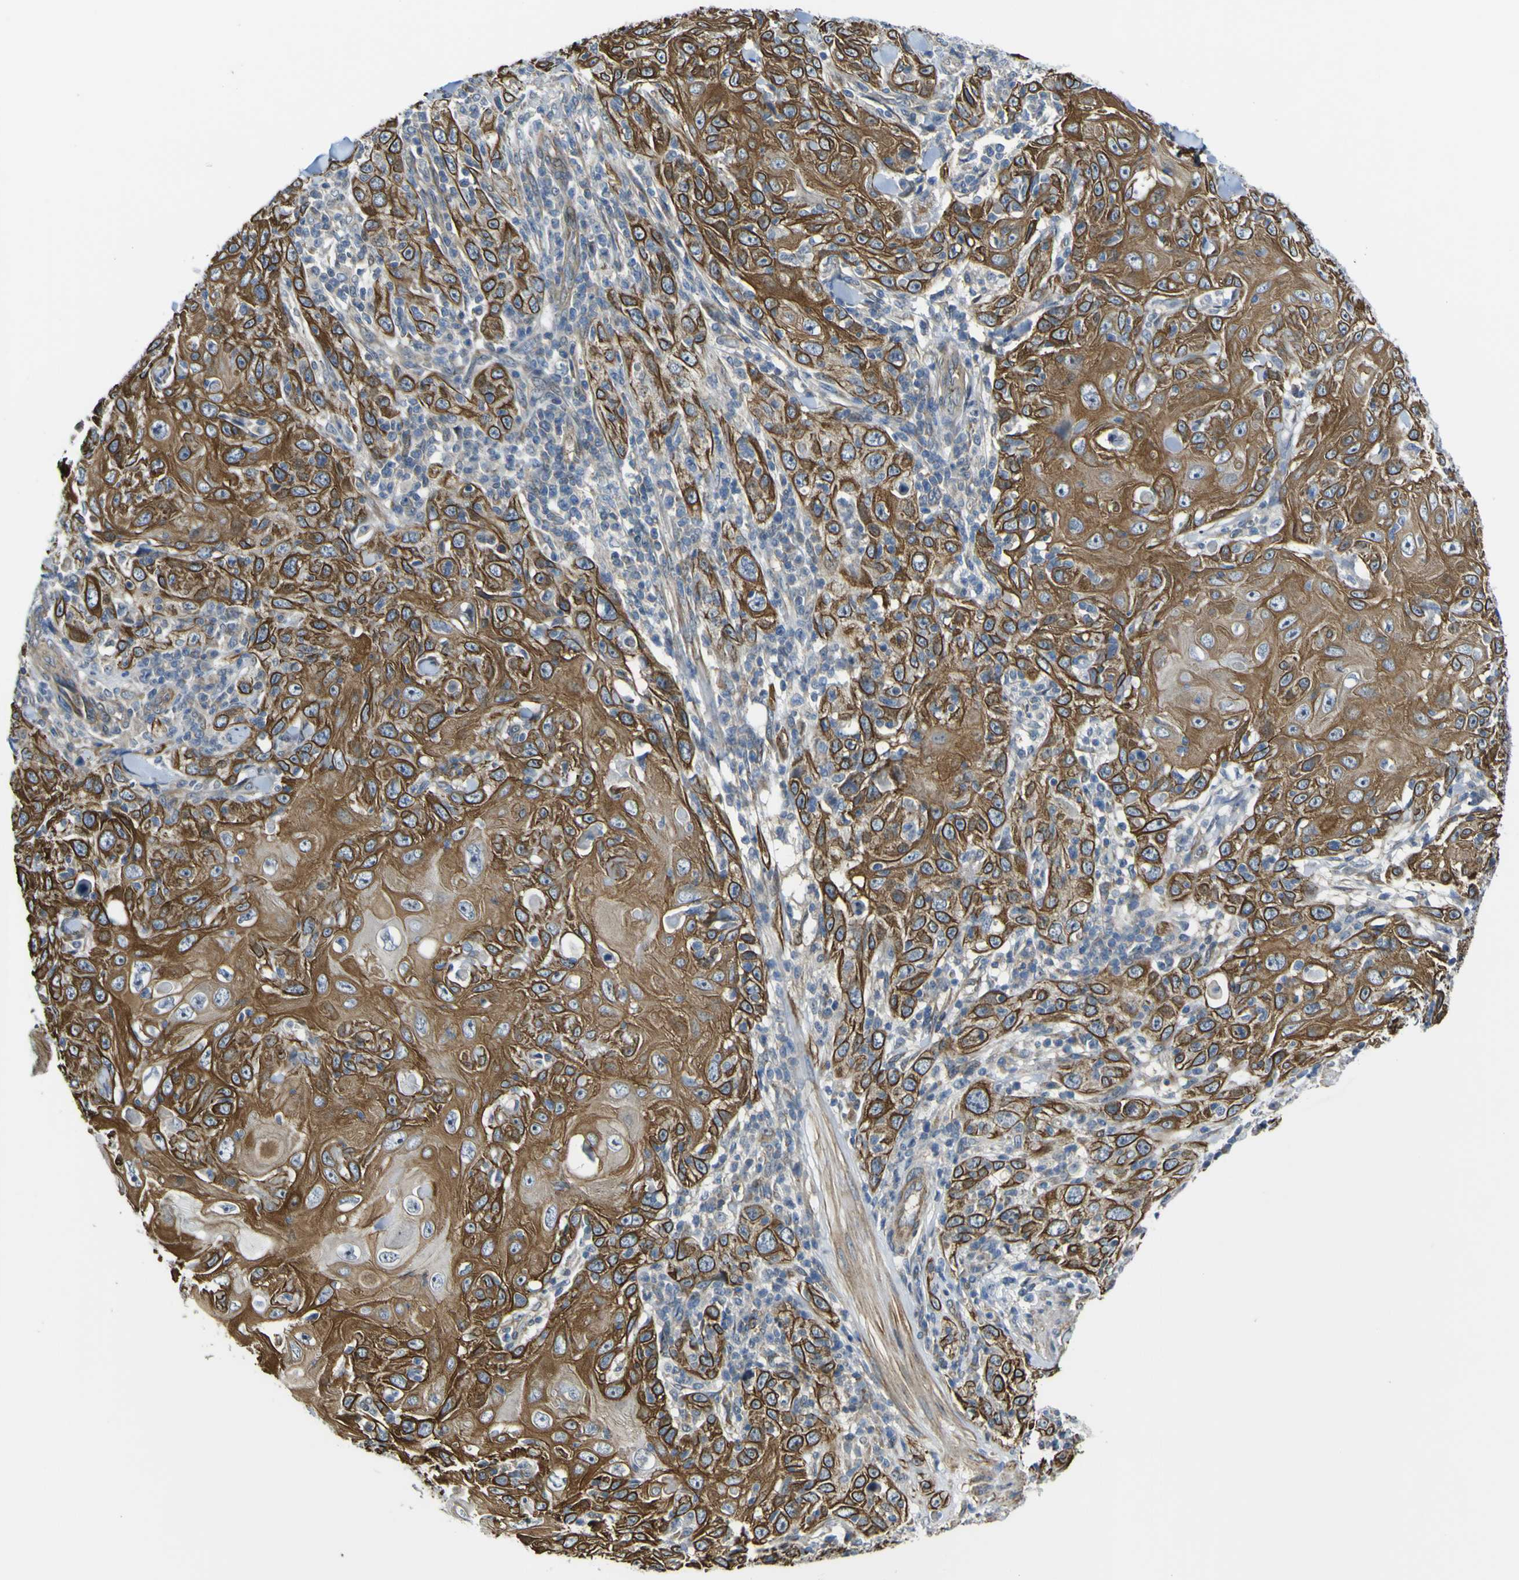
{"staining": {"intensity": "strong", "quantity": ">75%", "location": "cytoplasmic/membranous"}, "tissue": "skin cancer", "cell_type": "Tumor cells", "image_type": "cancer", "snomed": [{"axis": "morphology", "description": "Squamous cell carcinoma, NOS"}, {"axis": "topography", "description": "Skin"}], "caption": "Protein staining of skin cancer (squamous cell carcinoma) tissue demonstrates strong cytoplasmic/membranous expression in about >75% of tumor cells.", "gene": "KDM7A", "patient": {"sex": "female", "age": 88}}